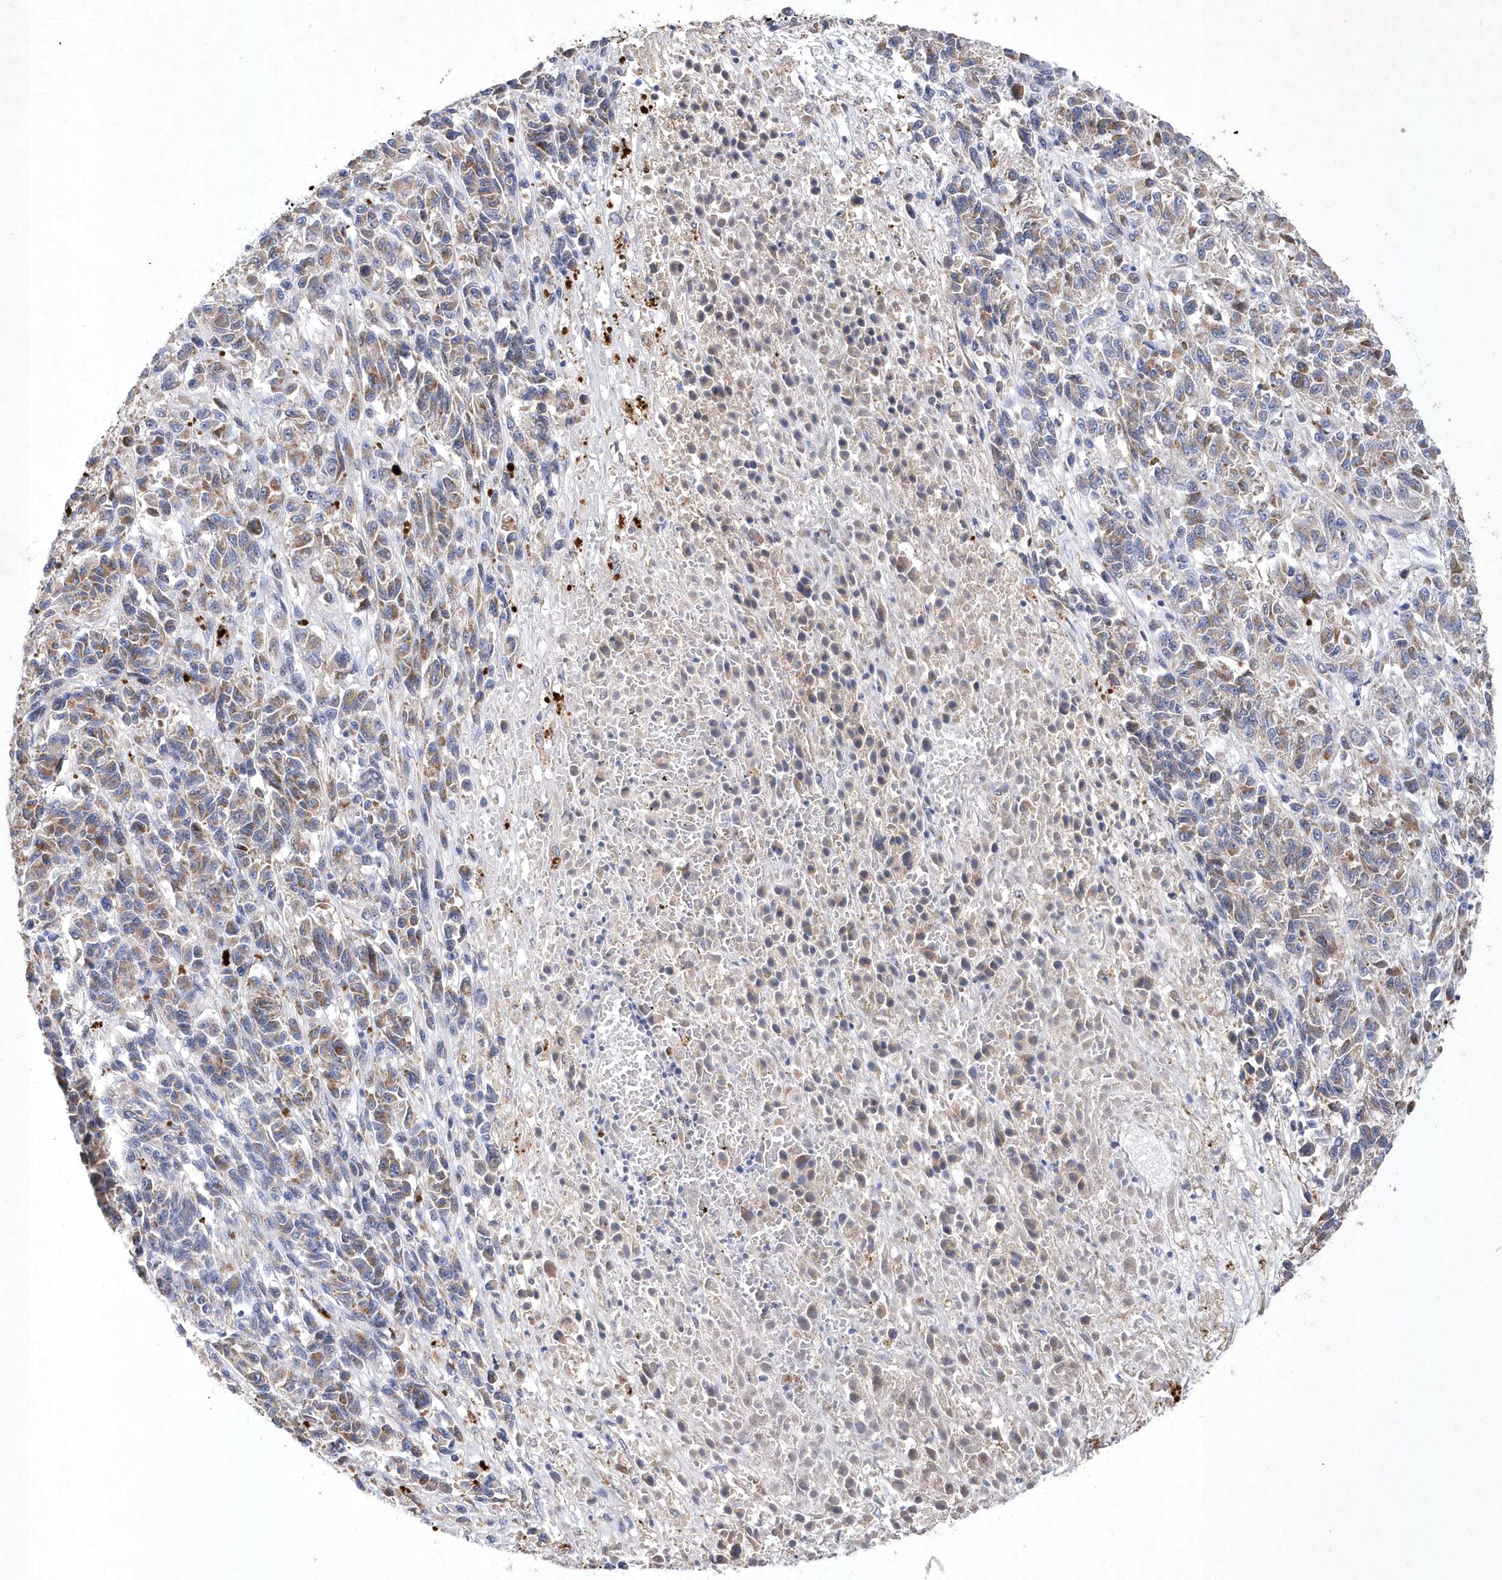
{"staining": {"intensity": "moderate", "quantity": ">75%", "location": "cytoplasmic/membranous"}, "tissue": "melanoma", "cell_type": "Tumor cells", "image_type": "cancer", "snomed": [{"axis": "morphology", "description": "Malignant melanoma, Metastatic site"}, {"axis": "topography", "description": "Lung"}], "caption": "Melanoma stained with immunohistochemistry (IHC) reveals moderate cytoplasmic/membranous expression in about >75% of tumor cells. (Stains: DAB in brown, nuclei in blue, Microscopy: brightfield microscopy at high magnification).", "gene": "METTL8", "patient": {"sex": "male", "age": 64}}